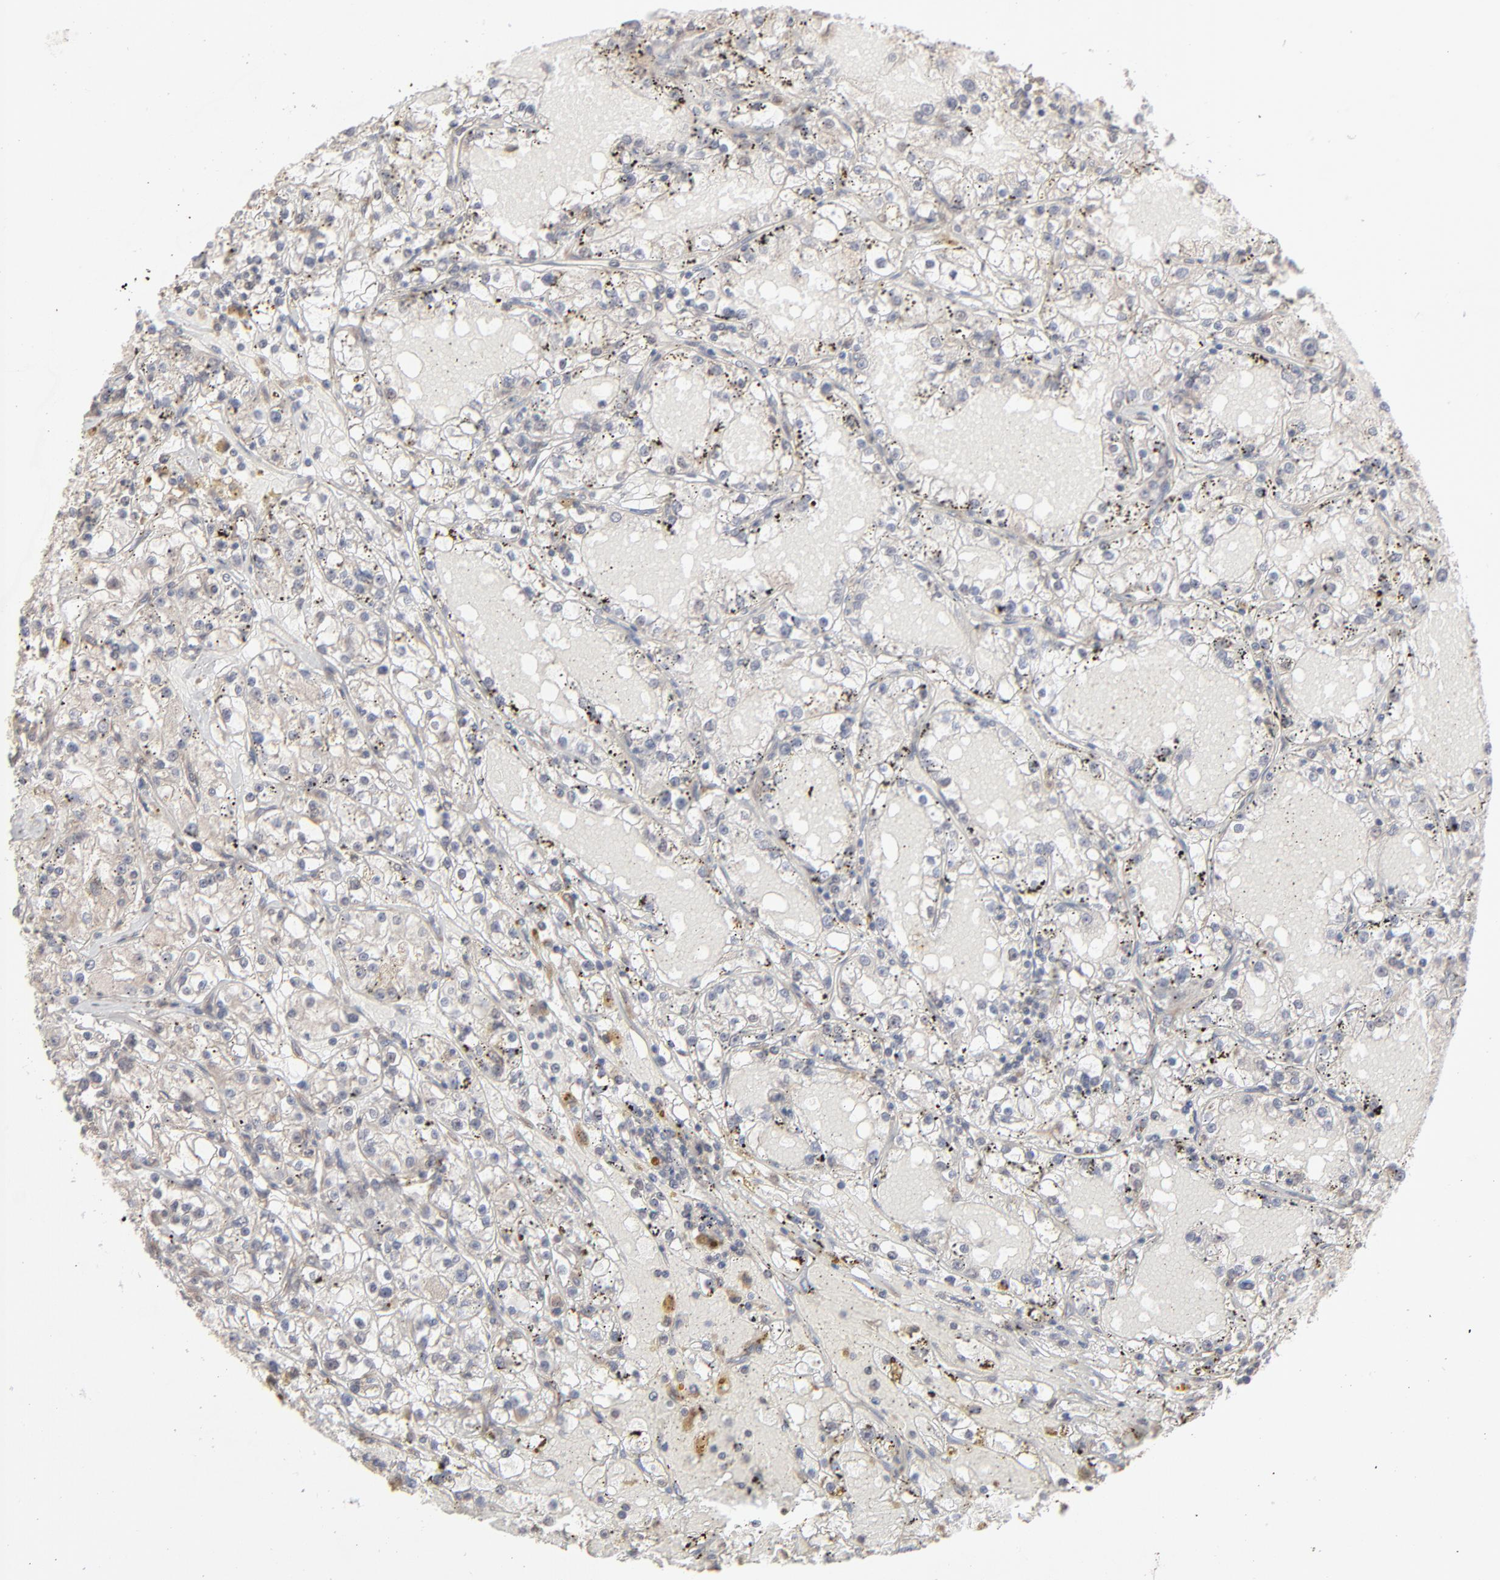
{"staining": {"intensity": "weak", "quantity": ">75%", "location": "cytoplasmic/membranous"}, "tissue": "renal cancer", "cell_type": "Tumor cells", "image_type": "cancer", "snomed": [{"axis": "morphology", "description": "Adenocarcinoma, NOS"}, {"axis": "topography", "description": "Kidney"}], "caption": "This photomicrograph reveals renal cancer (adenocarcinoma) stained with IHC to label a protein in brown. The cytoplasmic/membranous of tumor cells show weak positivity for the protein. Nuclei are counter-stained blue.", "gene": "SCFD1", "patient": {"sex": "male", "age": 56}}